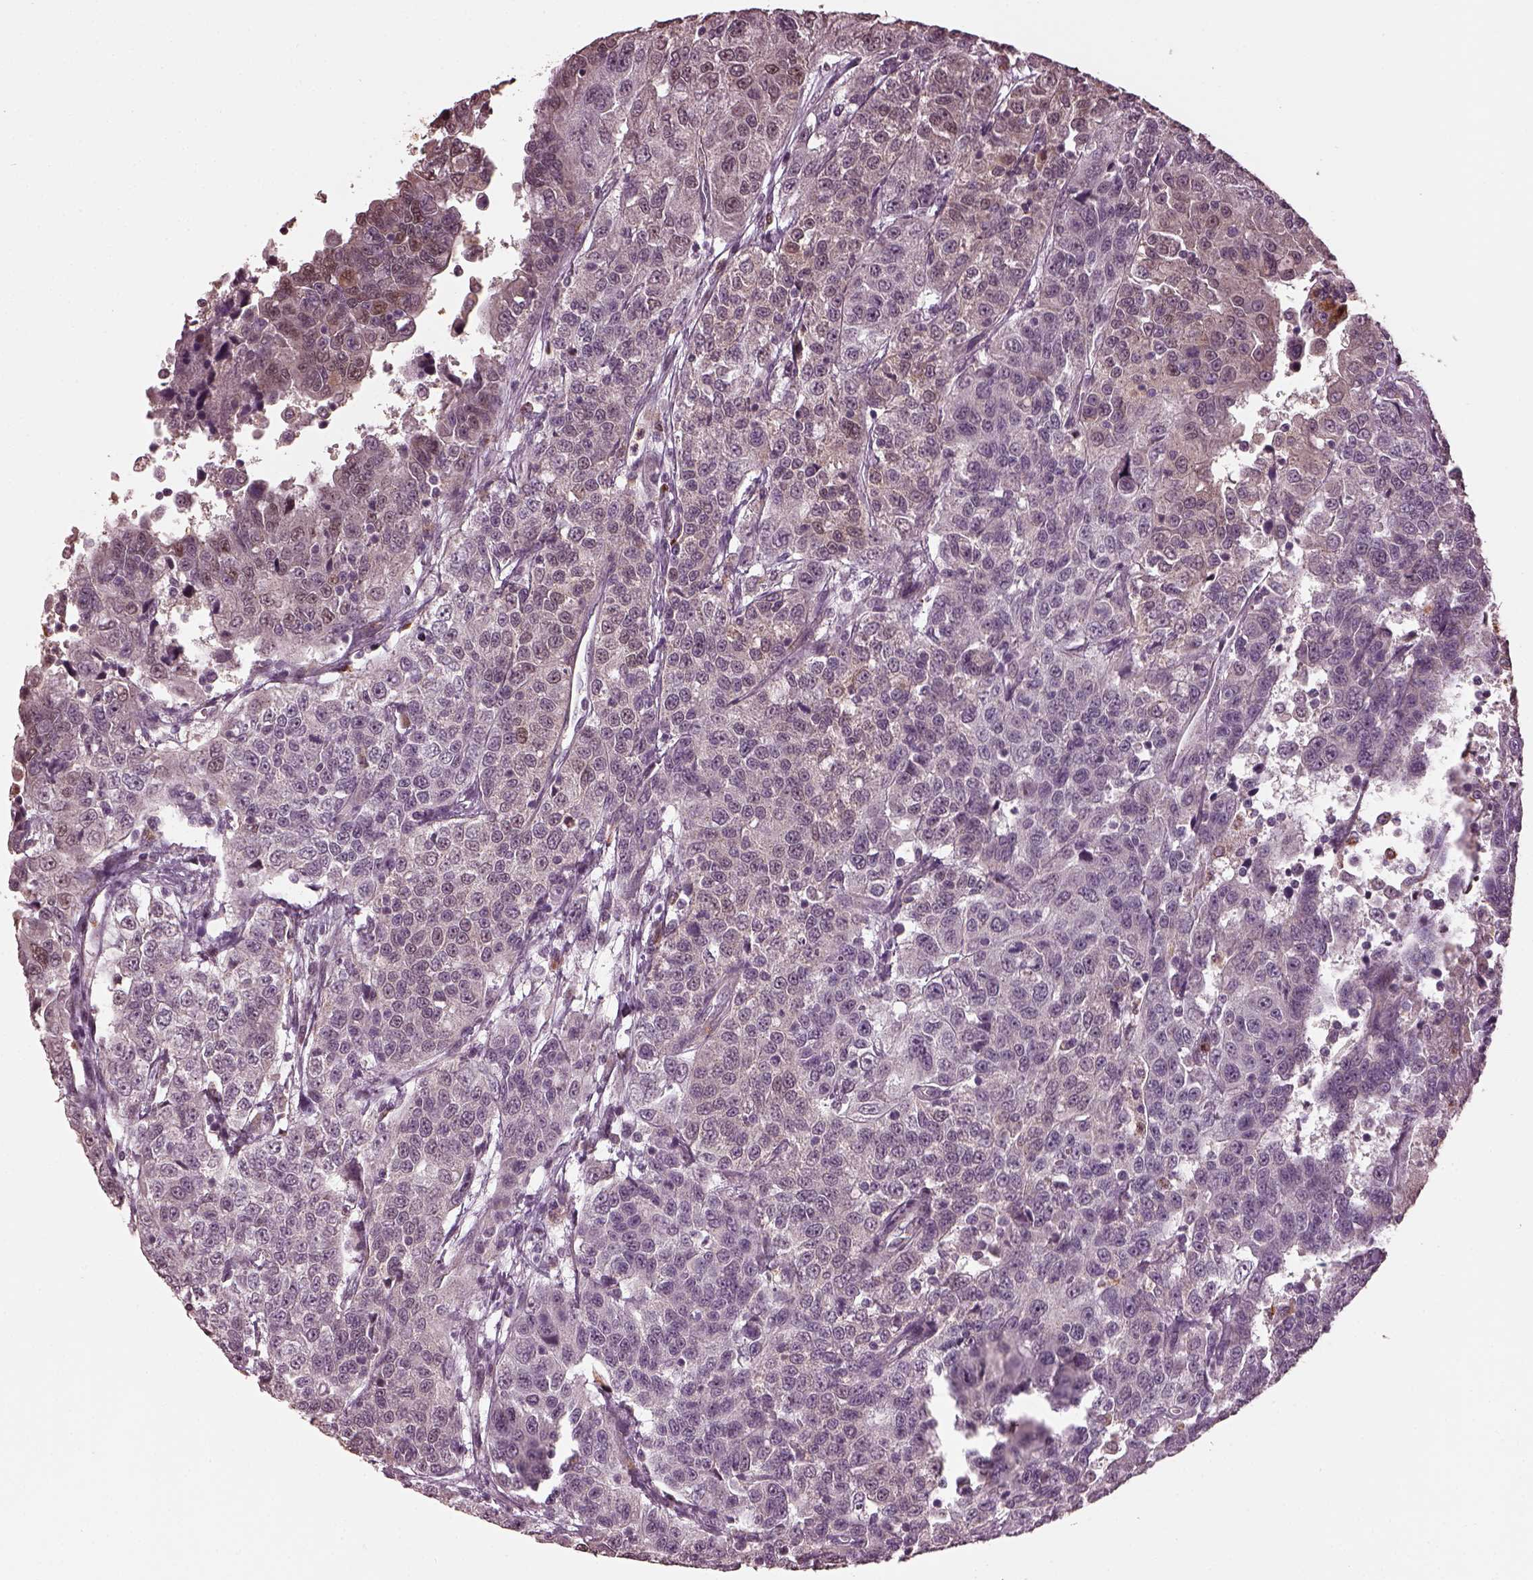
{"staining": {"intensity": "weak", "quantity": "<25%", "location": "cytoplasmic/membranous"}, "tissue": "urothelial cancer", "cell_type": "Tumor cells", "image_type": "cancer", "snomed": [{"axis": "morphology", "description": "Urothelial carcinoma, NOS"}, {"axis": "morphology", "description": "Urothelial carcinoma, High grade"}, {"axis": "topography", "description": "Urinary bladder"}], "caption": "Immunohistochemical staining of human high-grade urothelial carcinoma displays no significant staining in tumor cells. (IHC, brightfield microscopy, high magnification).", "gene": "RUFY3", "patient": {"sex": "female", "age": 73}}